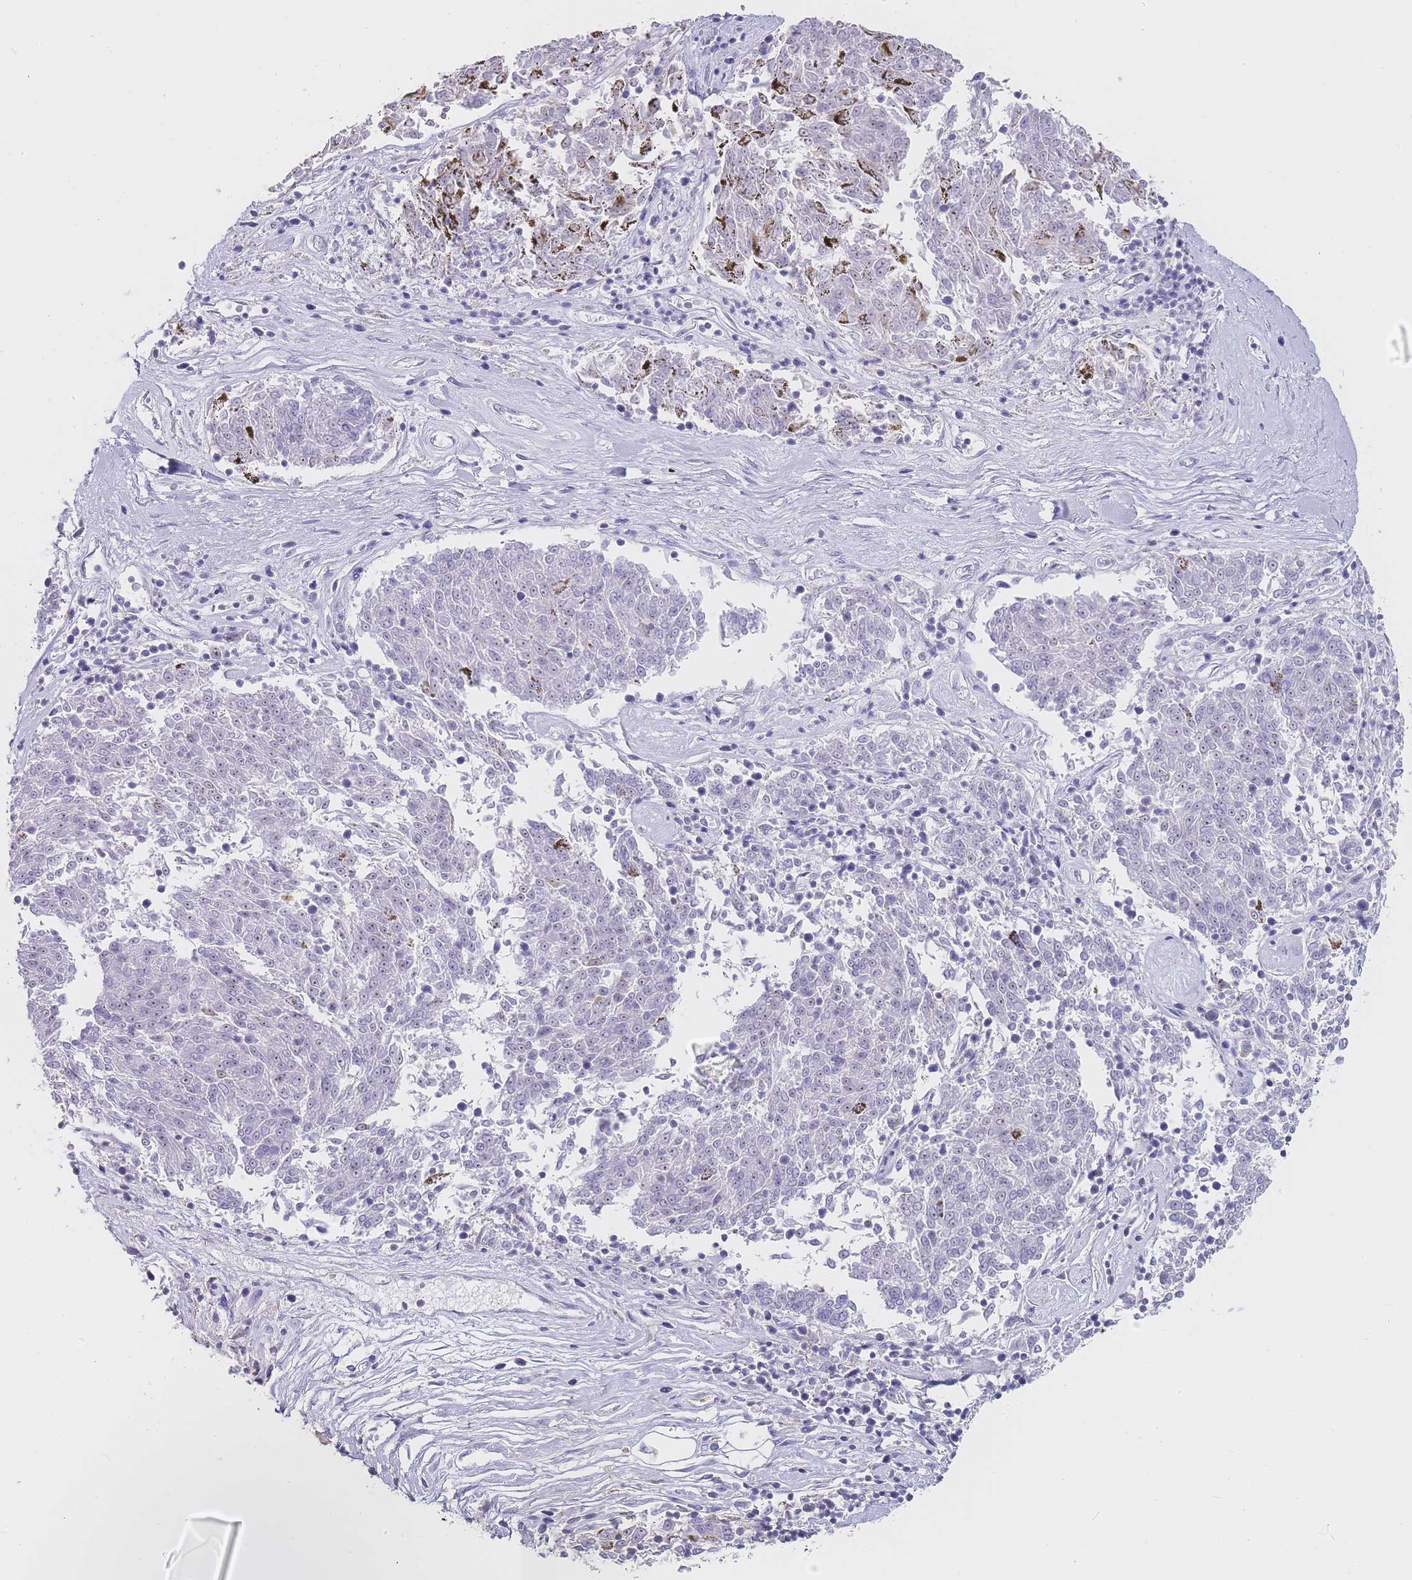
{"staining": {"intensity": "negative", "quantity": "none", "location": "none"}, "tissue": "melanoma", "cell_type": "Tumor cells", "image_type": "cancer", "snomed": [{"axis": "morphology", "description": "Malignant melanoma, NOS"}, {"axis": "topography", "description": "Skin"}], "caption": "IHC micrograph of neoplastic tissue: melanoma stained with DAB (3,3'-diaminobenzidine) reveals no significant protein staining in tumor cells.", "gene": "NOP14", "patient": {"sex": "female", "age": 72}}